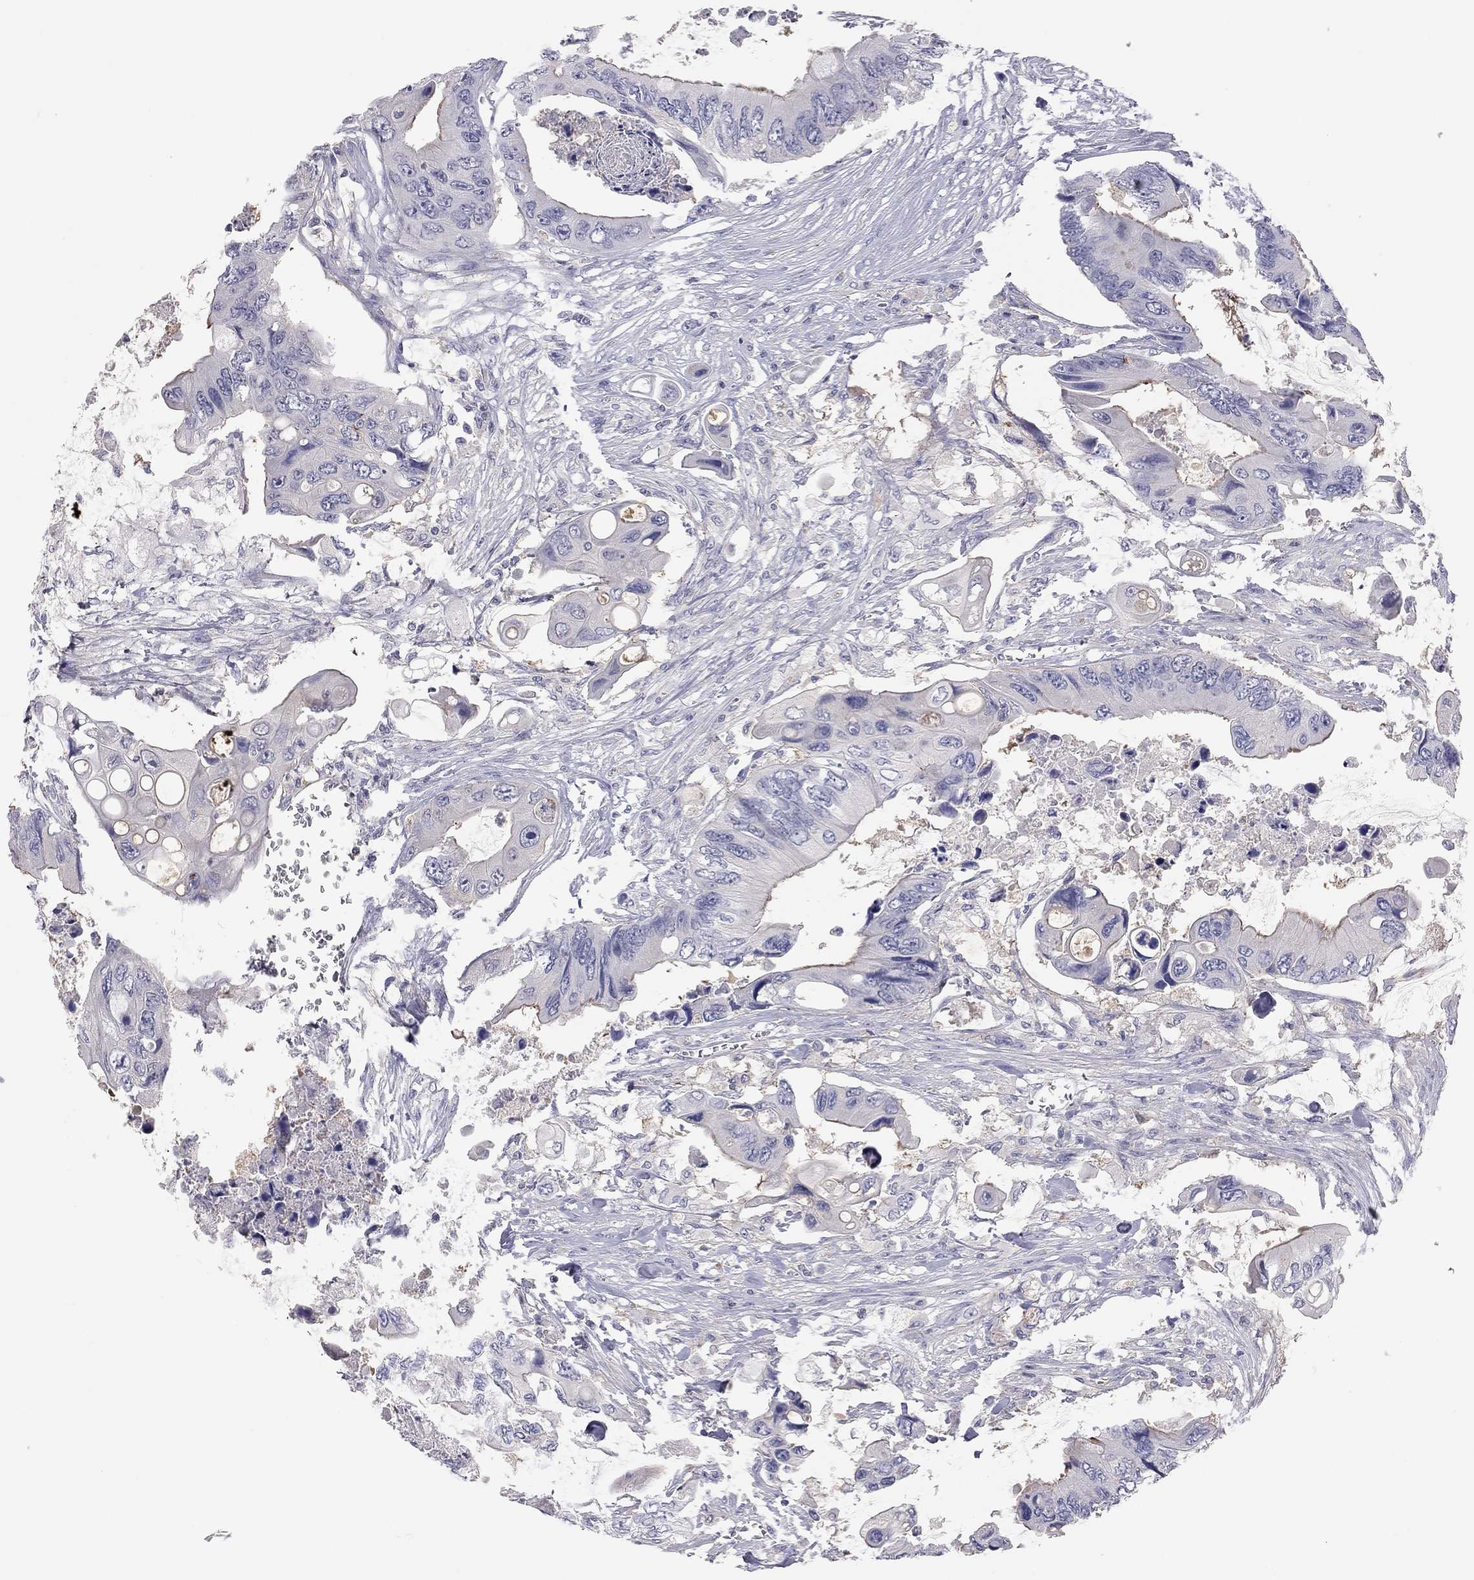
{"staining": {"intensity": "negative", "quantity": "none", "location": "none"}, "tissue": "colorectal cancer", "cell_type": "Tumor cells", "image_type": "cancer", "snomed": [{"axis": "morphology", "description": "Adenocarcinoma, NOS"}, {"axis": "topography", "description": "Rectum"}], "caption": "High magnification brightfield microscopy of colorectal cancer stained with DAB (3,3'-diaminobenzidine) (brown) and counterstained with hematoxylin (blue): tumor cells show no significant positivity.", "gene": "ADCYAP1", "patient": {"sex": "male", "age": 63}}